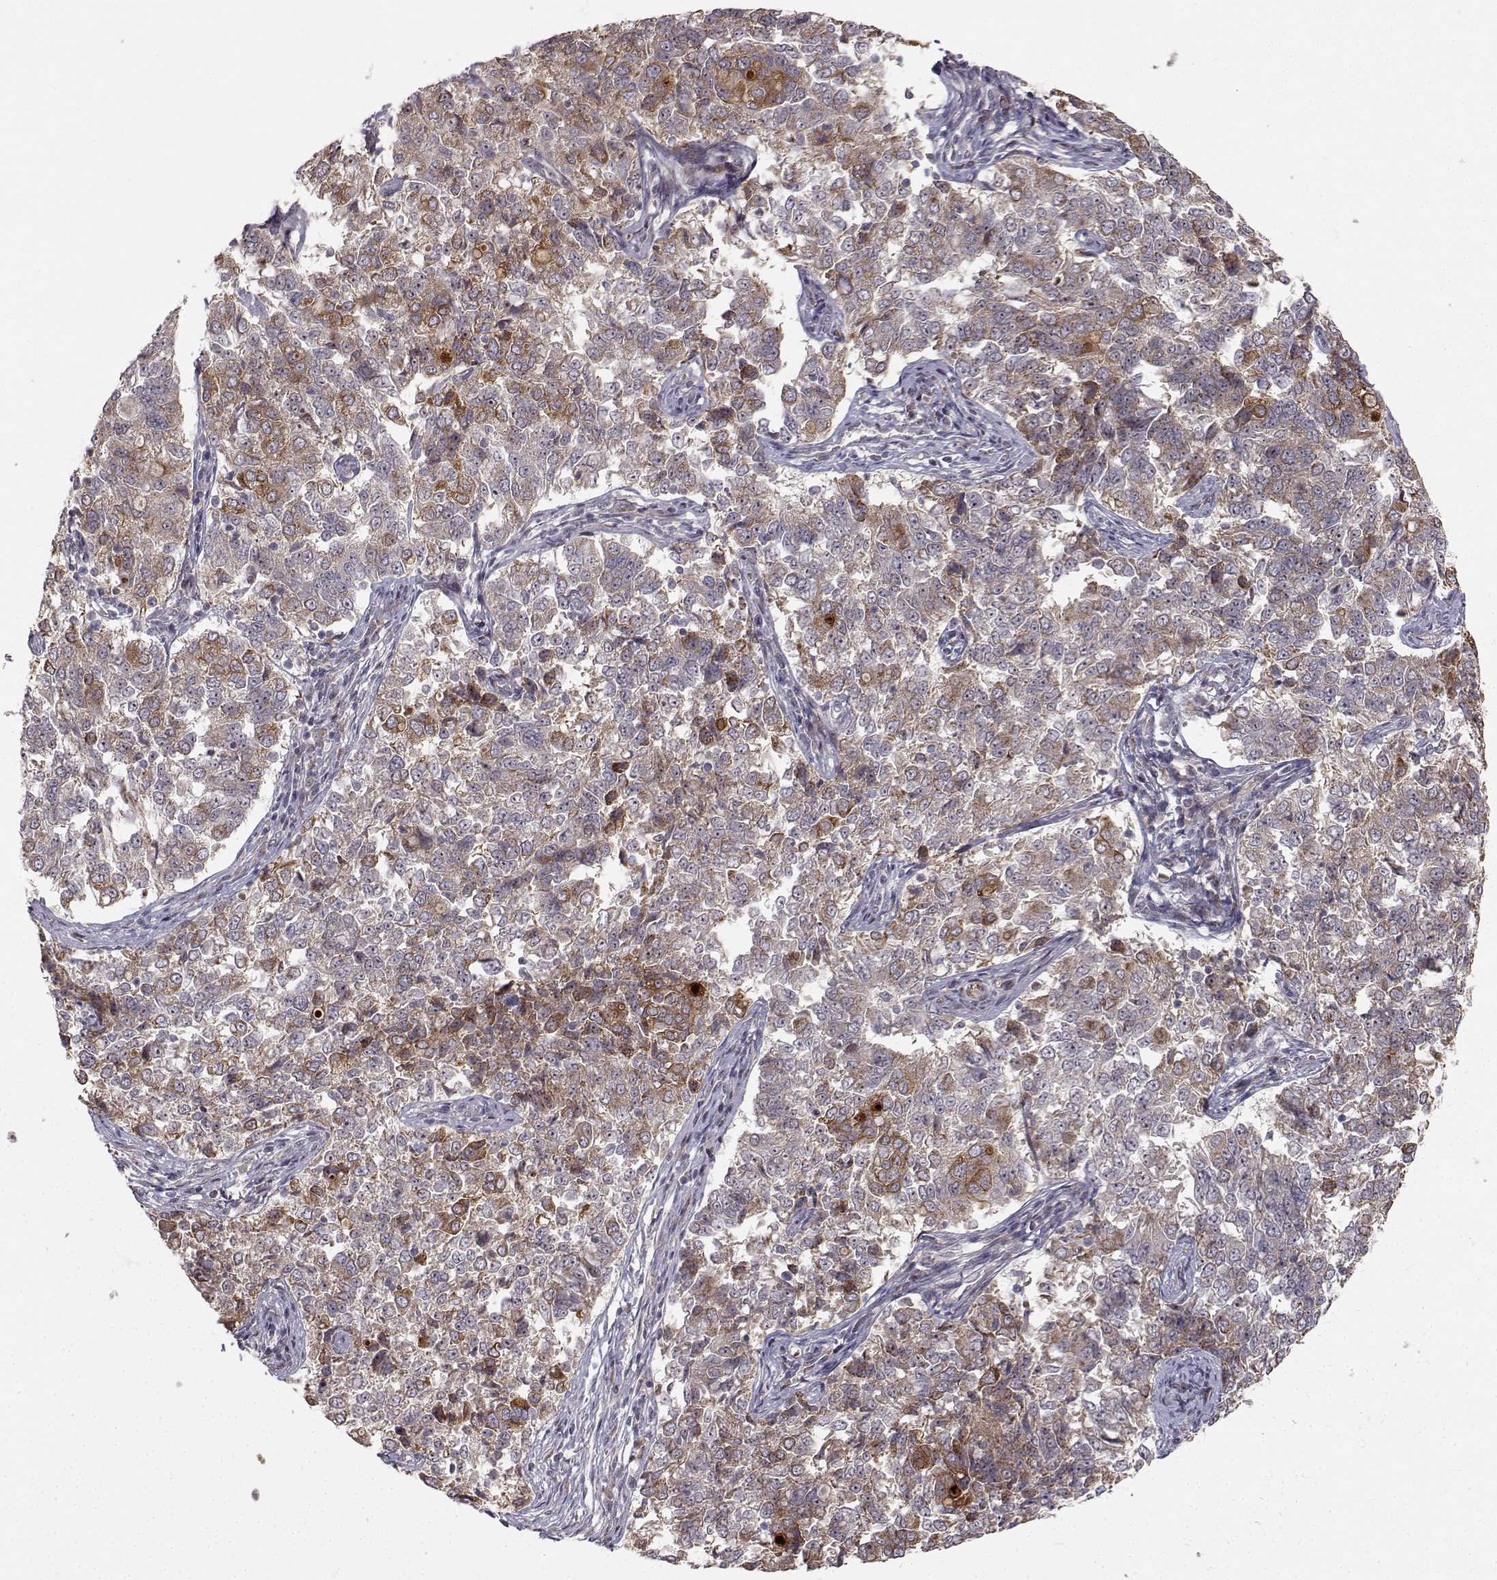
{"staining": {"intensity": "strong", "quantity": "<25%", "location": "cytoplasmic/membranous"}, "tissue": "endometrial cancer", "cell_type": "Tumor cells", "image_type": "cancer", "snomed": [{"axis": "morphology", "description": "Adenocarcinoma, NOS"}, {"axis": "topography", "description": "Endometrium"}], "caption": "Protein positivity by IHC exhibits strong cytoplasmic/membranous positivity in about <25% of tumor cells in adenocarcinoma (endometrial).", "gene": "APC", "patient": {"sex": "female", "age": 43}}